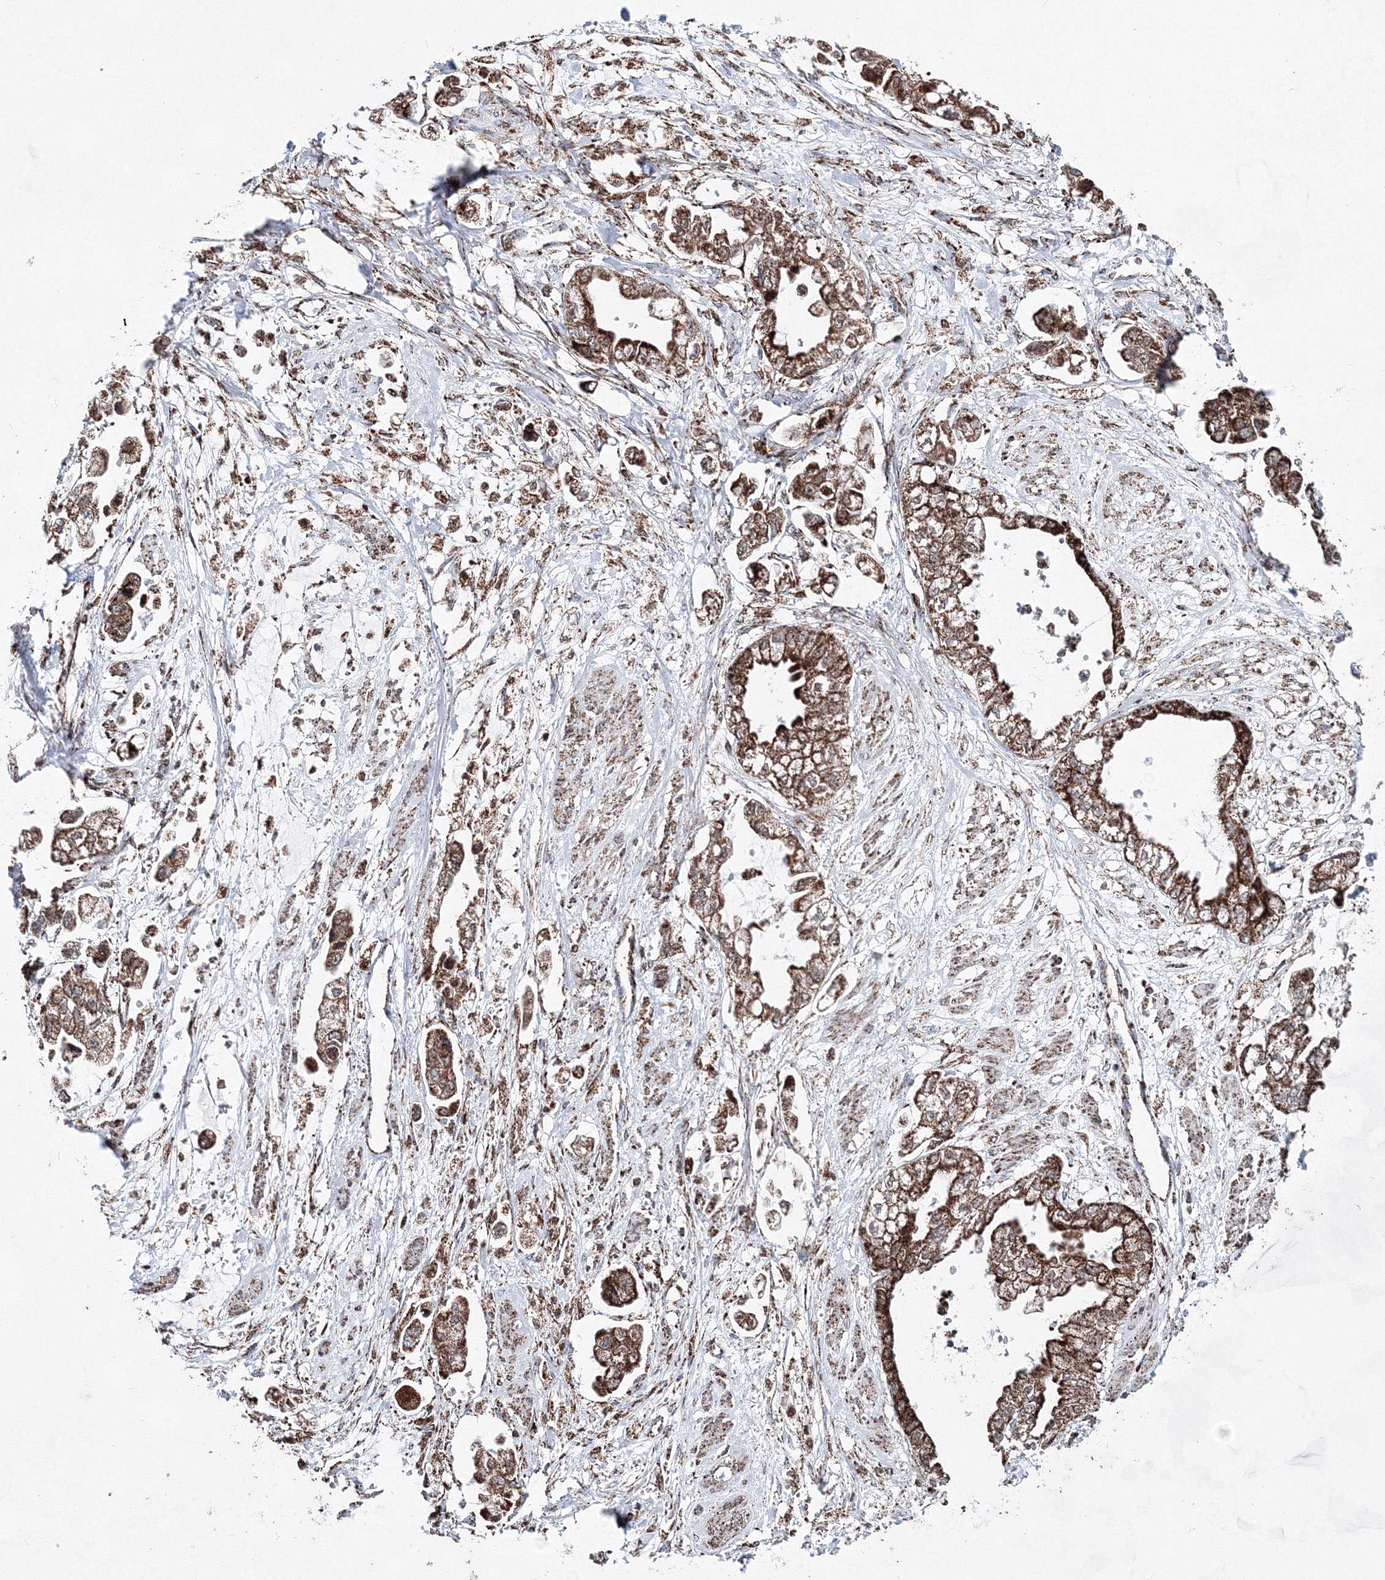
{"staining": {"intensity": "moderate", "quantity": ">75%", "location": "cytoplasmic/membranous"}, "tissue": "stomach cancer", "cell_type": "Tumor cells", "image_type": "cancer", "snomed": [{"axis": "morphology", "description": "Adenocarcinoma, NOS"}, {"axis": "topography", "description": "Stomach"}], "caption": "Immunohistochemical staining of human adenocarcinoma (stomach) displays medium levels of moderate cytoplasmic/membranous expression in about >75% of tumor cells.", "gene": "HADHB", "patient": {"sex": "male", "age": 62}}